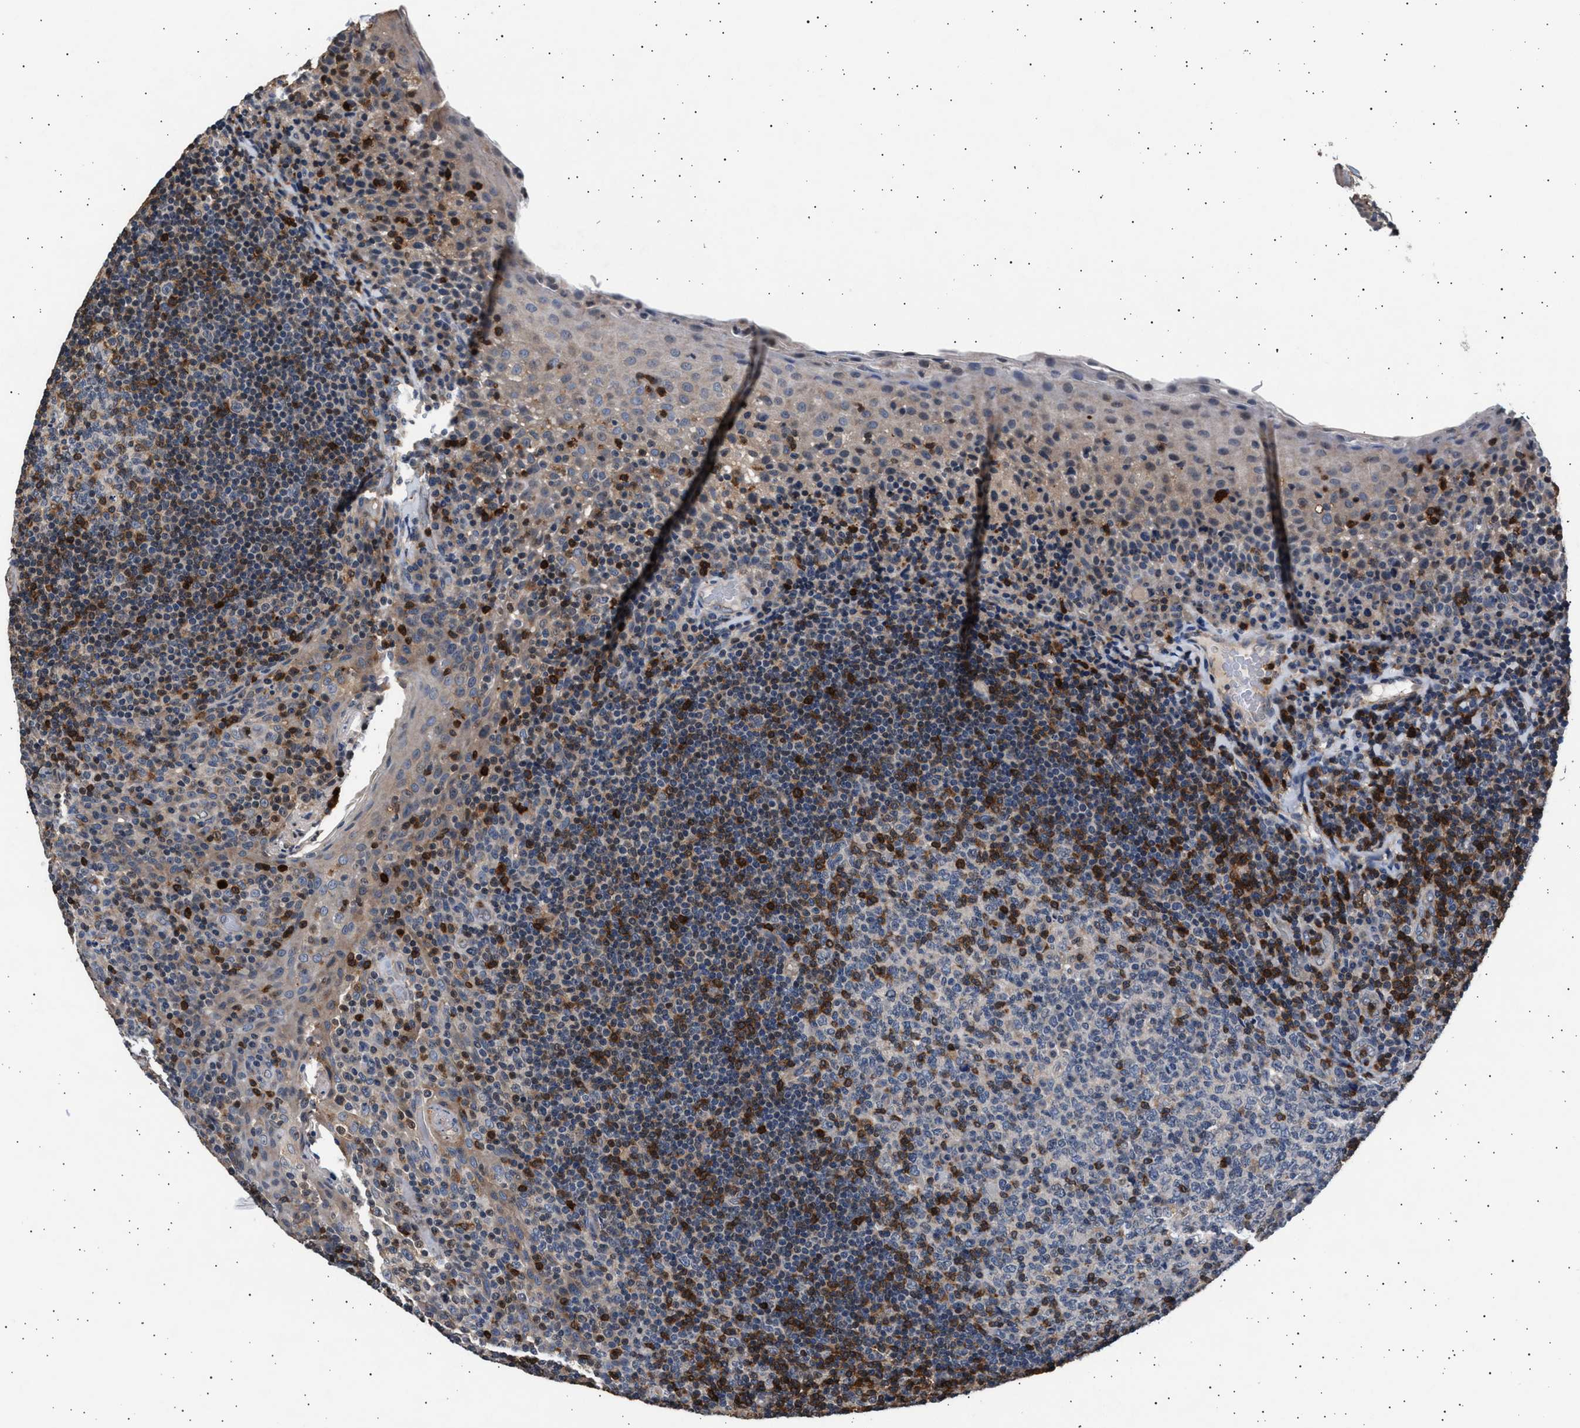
{"staining": {"intensity": "moderate", "quantity": "<25%", "location": "cytoplasmic/membranous"}, "tissue": "tonsil", "cell_type": "Germinal center cells", "image_type": "normal", "snomed": [{"axis": "morphology", "description": "Normal tissue, NOS"}, {"axis": "topography", "description": "Tonsil"}], "caption": "IHC (DAB) staining of unremarkable human tonsil shows moderate cytoplasmic/membranous protein expression in approximately <25% of germinal center cells.", "gene": "GRAP2", "patient": {"sex": "male", "age": 17}}